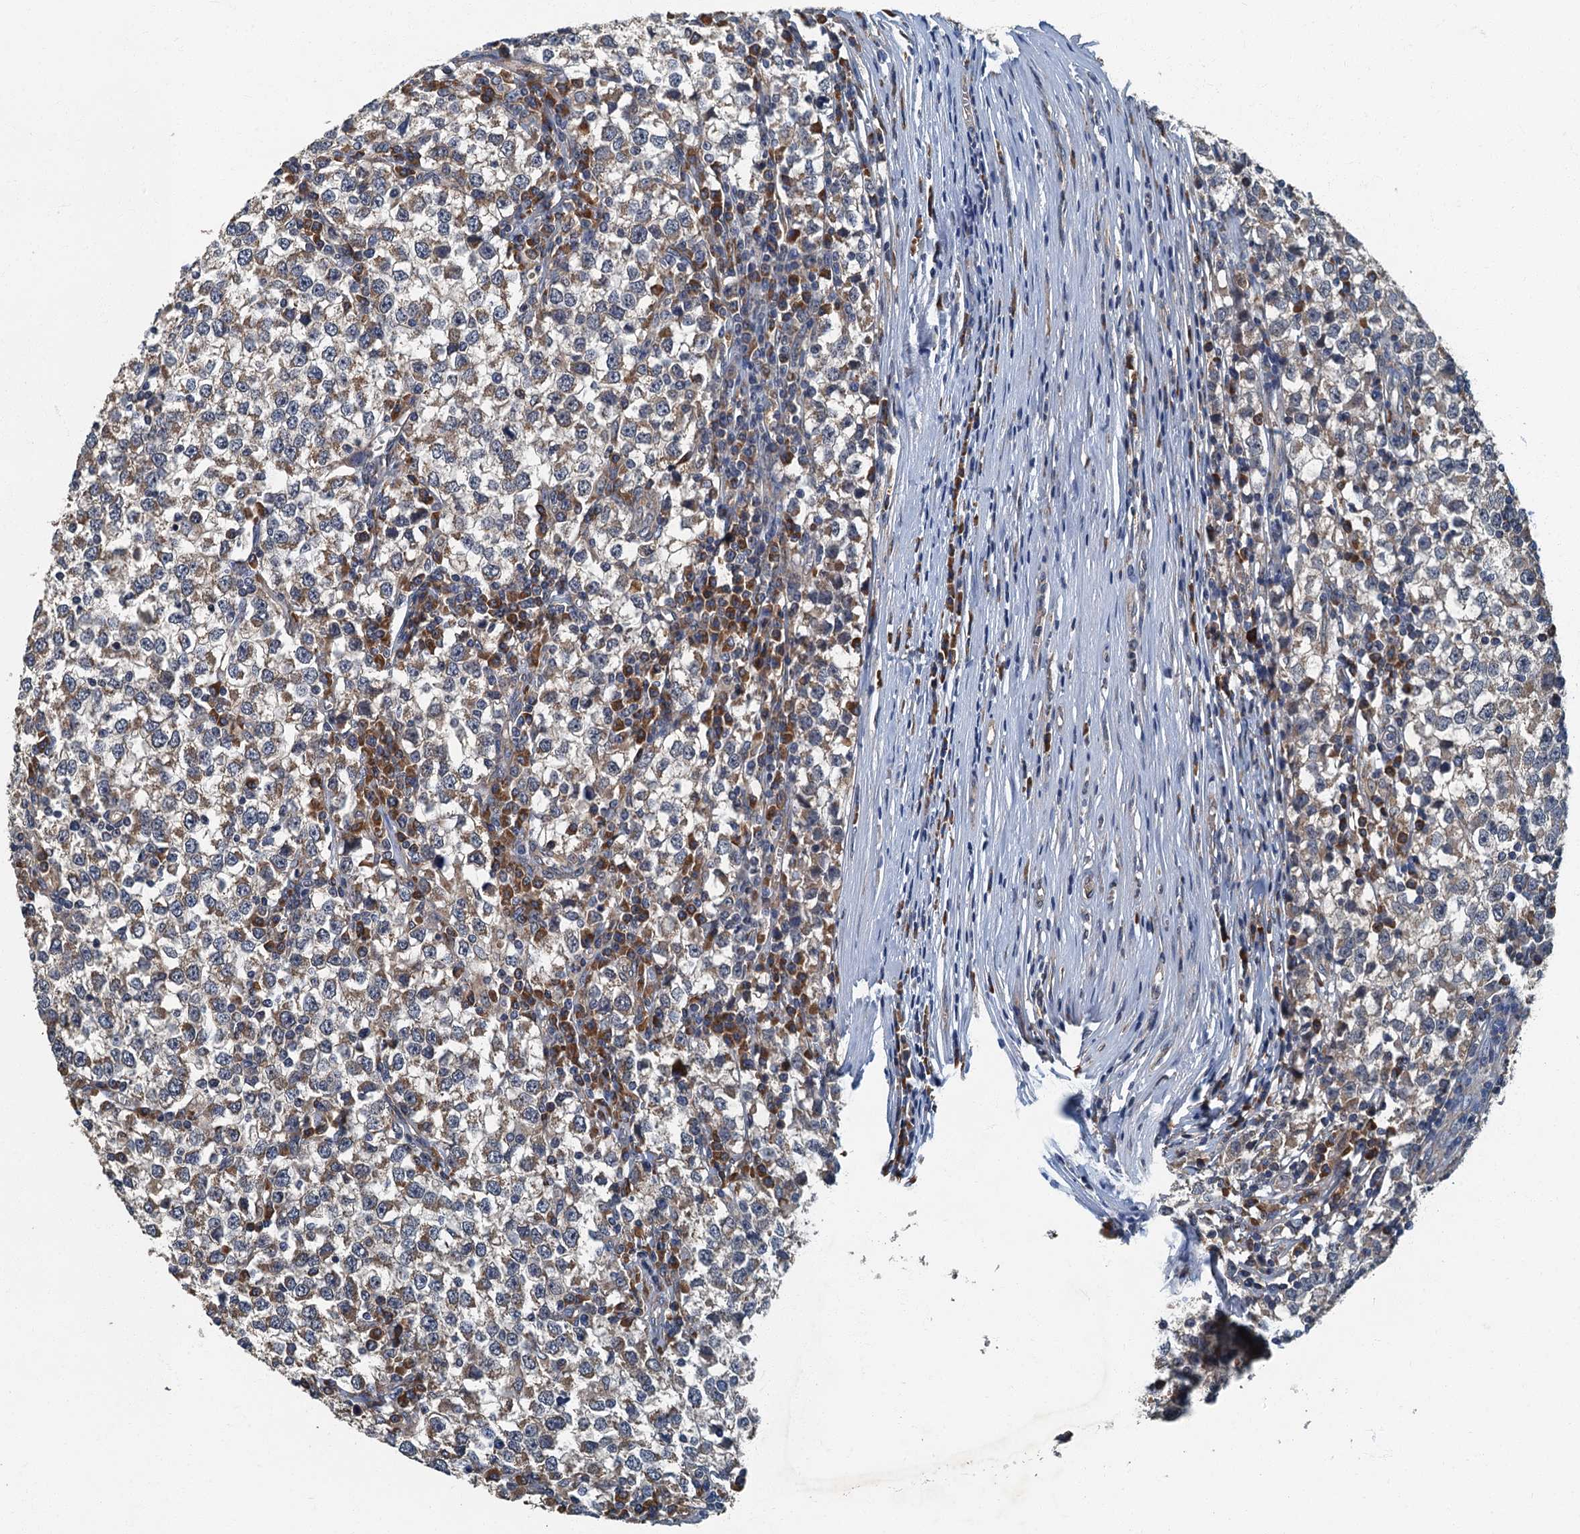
{"staining": {"intensity": "weak", "quantity": "25%-75%", "location": "cytoplasmic/membranous"}, "tissue": "testis cancer", "cell_type": "Tumor cells", "image_type": "cancer", "snomed": [{"axis": "morphology", "description": "Seminoma, NOS"}, {"axis": "topography", "description": "Testis"}], "caption": "This histopathology image reveals IHC staining of human testis cancer, with low weak cytoplasmic/membranous expression in approximately 25%-75% of tumor cells.", "gene": "DDX49", "patient": {"sex": "male", "age": 65}}